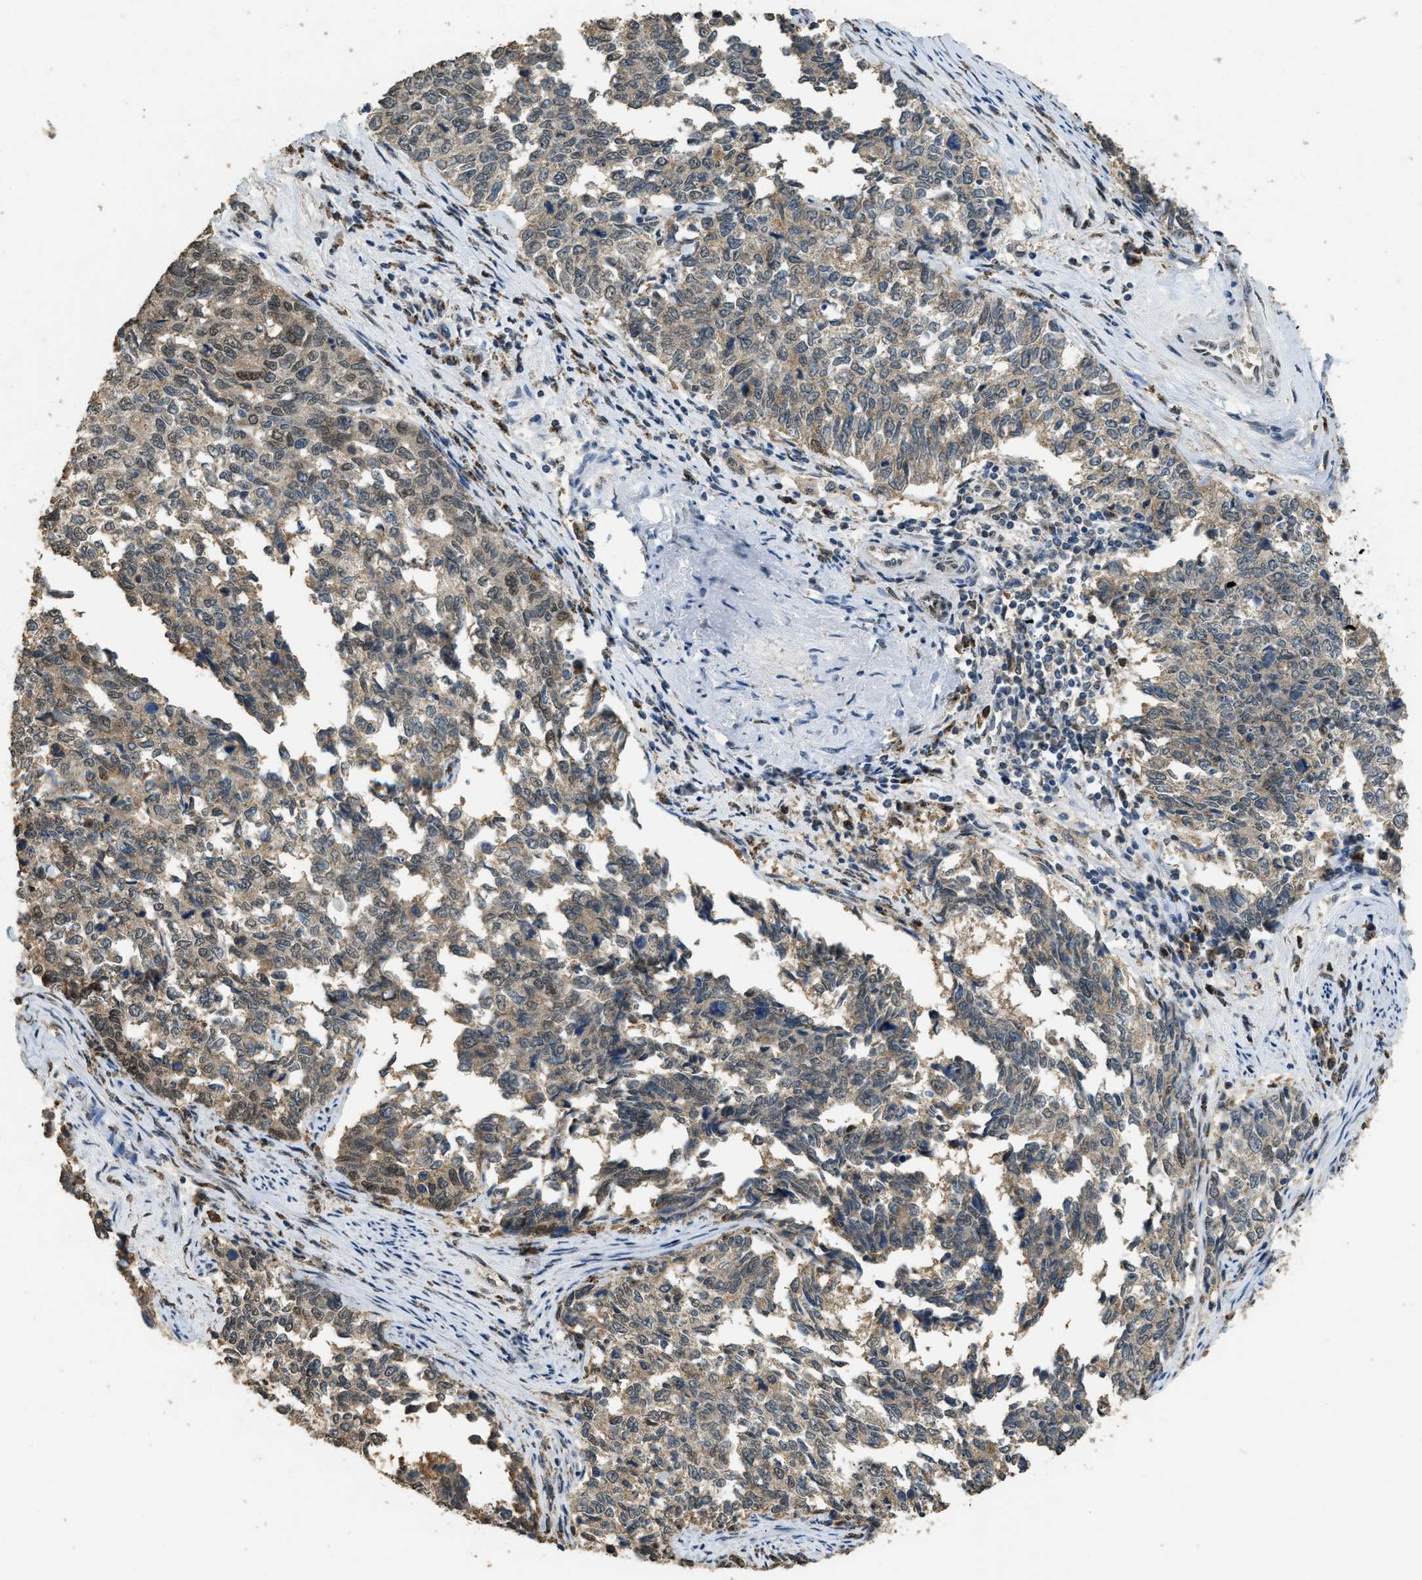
{"staining": {"intensity": "moderate", "quantity": "<25%", "location": "nuclear"}, "tissue": "cervical cancer", "cell_type": "Tumor cells", "image_type": "cancer", "snomed": [{"axis": "morphology", "description": "Squamous cell carcinoma, NOS"}, {"axis": "topography", "description": "Cervix"}], "caption": "Human cervical cancer stained with a brown dye reveals moderate nuclear positive expression in approximately <25% of tumor cells.", "gene": "IPO7", "patient": {"sex": "female", "age": 63}}